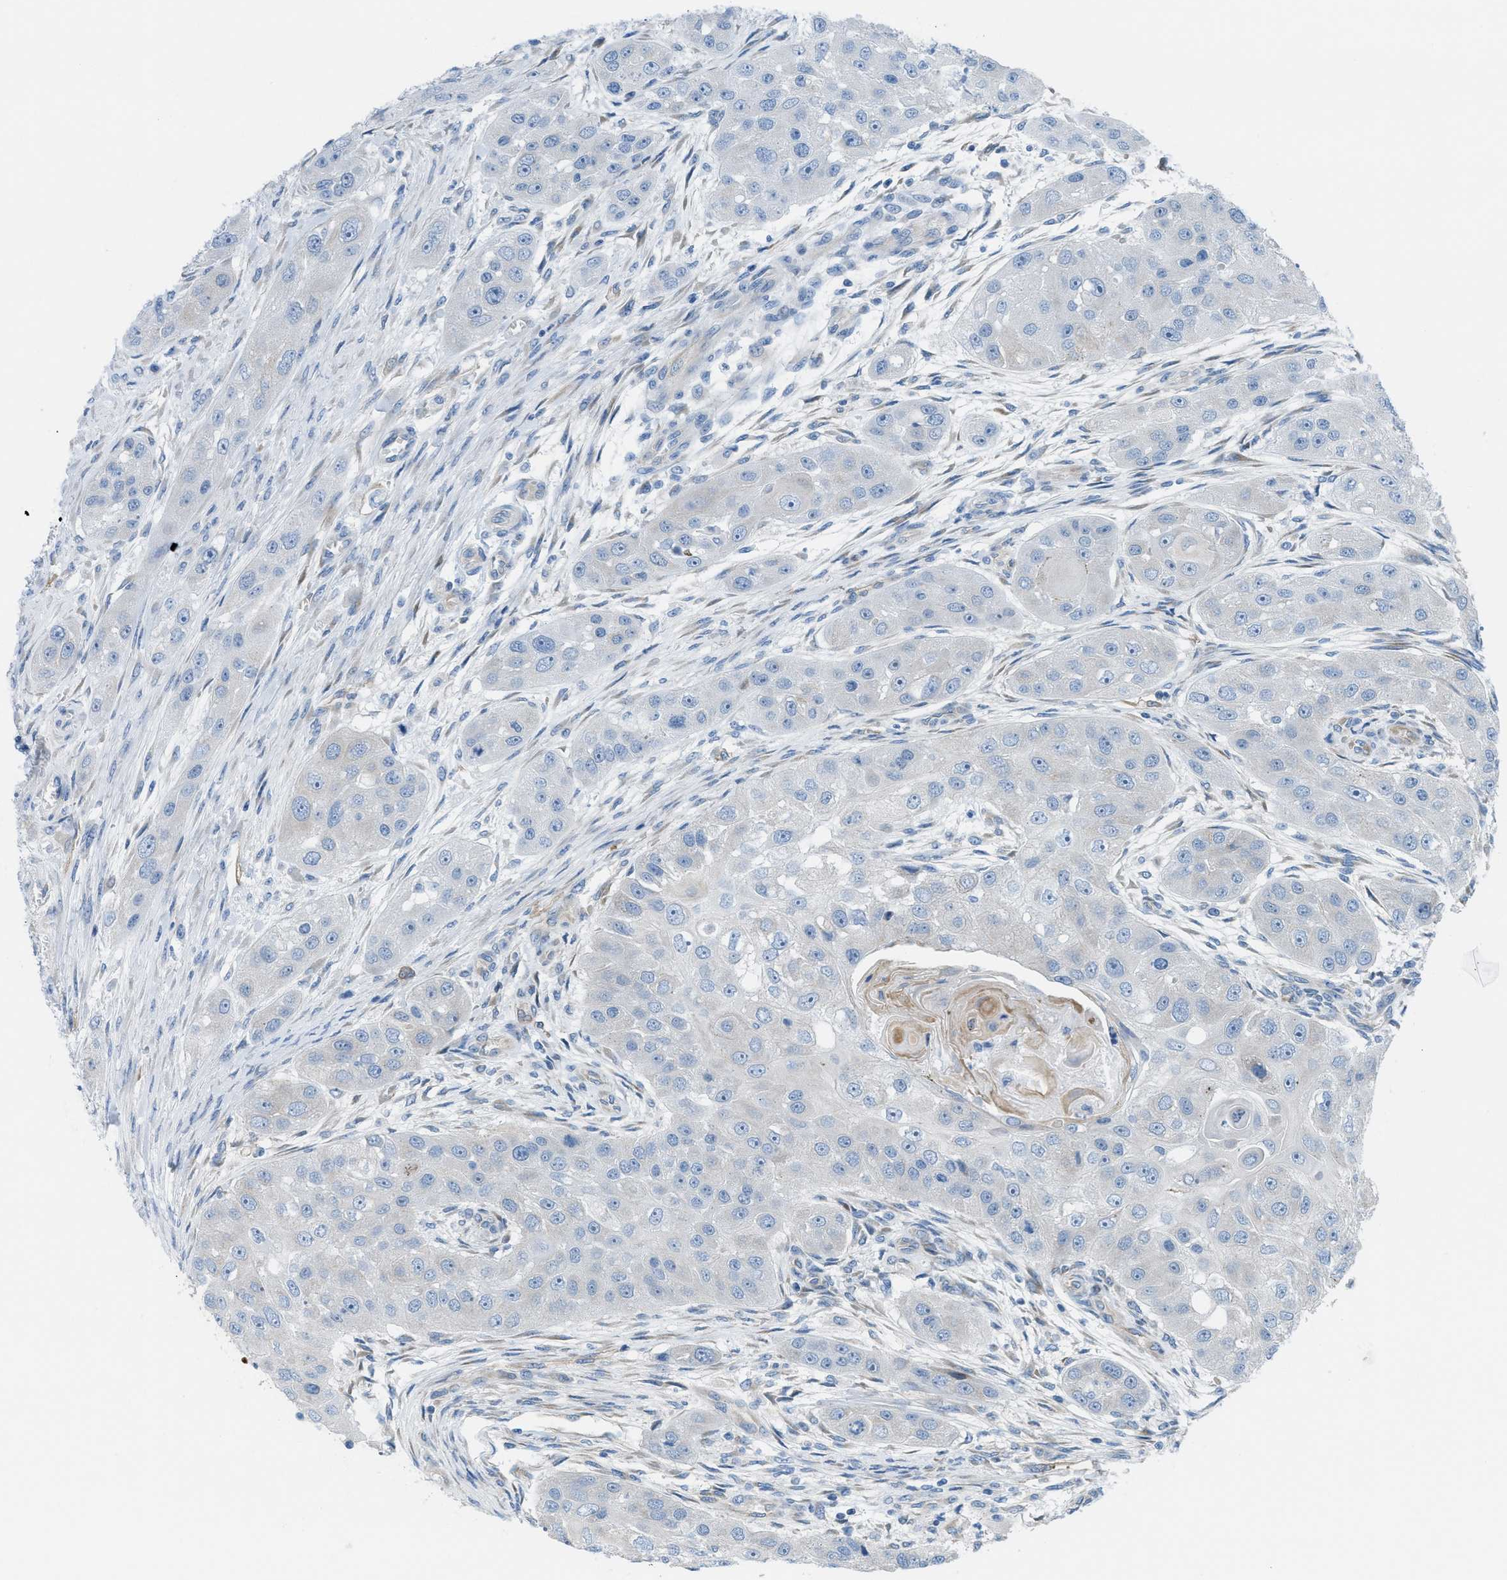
{"staining": {"intensity": "negative", "quantity": "none", "location": "none"}, "tissue": "head and neck cancer", "cell_type": "Tumor cells", "image_type": "cancer", "snomed": [{"axis": "morphology", "description": "Normal tissue, NOS"}, {"axis": "morphology", "description": "Squamous cell carcinoma, NOS"}, {"axis": "topography", "description": "Skeletal muscle"}, {"axis": "topography", "description": "Head-Neck"}], "caption": "Micrograph shows no significant protein positivity in tumor cells of head and neck squamous cell carcinoma.", "gene": "ASGR1", "patient": {"sex": "male", "age": 51}}